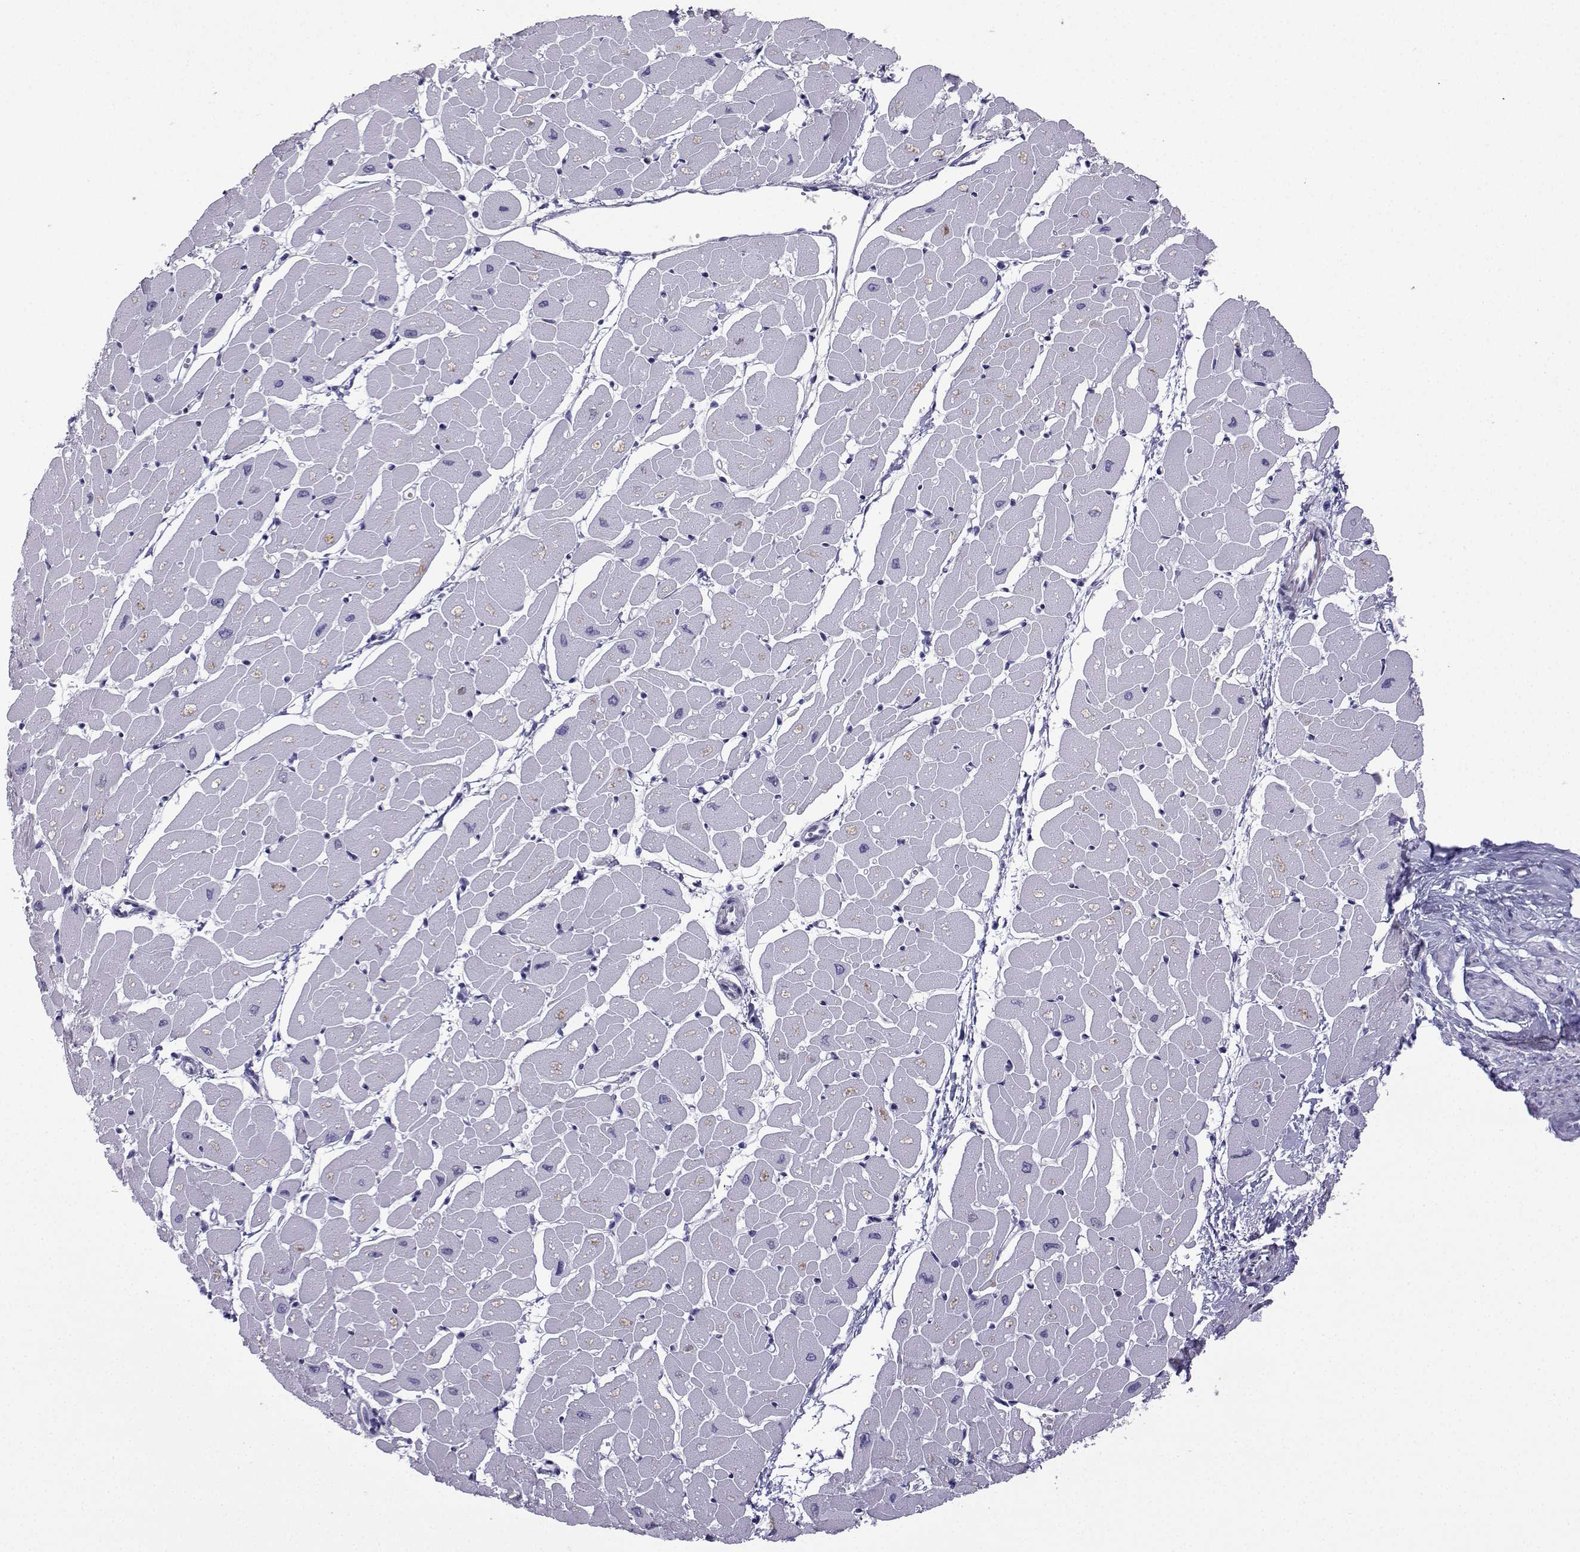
{"staining": {"intensity": "negative", "quantity": "none", "location": "none"}, "tissue": "heart muscle", "cell_type": "Cardiomyocytes", "image_type": "normal", "snomed": [{"axis": "morphology", "description": "Normal tissue, NOS"}, {"axis": "topography", "description": "Heart"}], "caption": "A histopathology image of heart muscle stained for a protein reveals no brown staining in cardiomyocytes. Nuclei are stained in blue.", "gene": "TRIM46", "patient": {"sex": "male", "age": 57}}